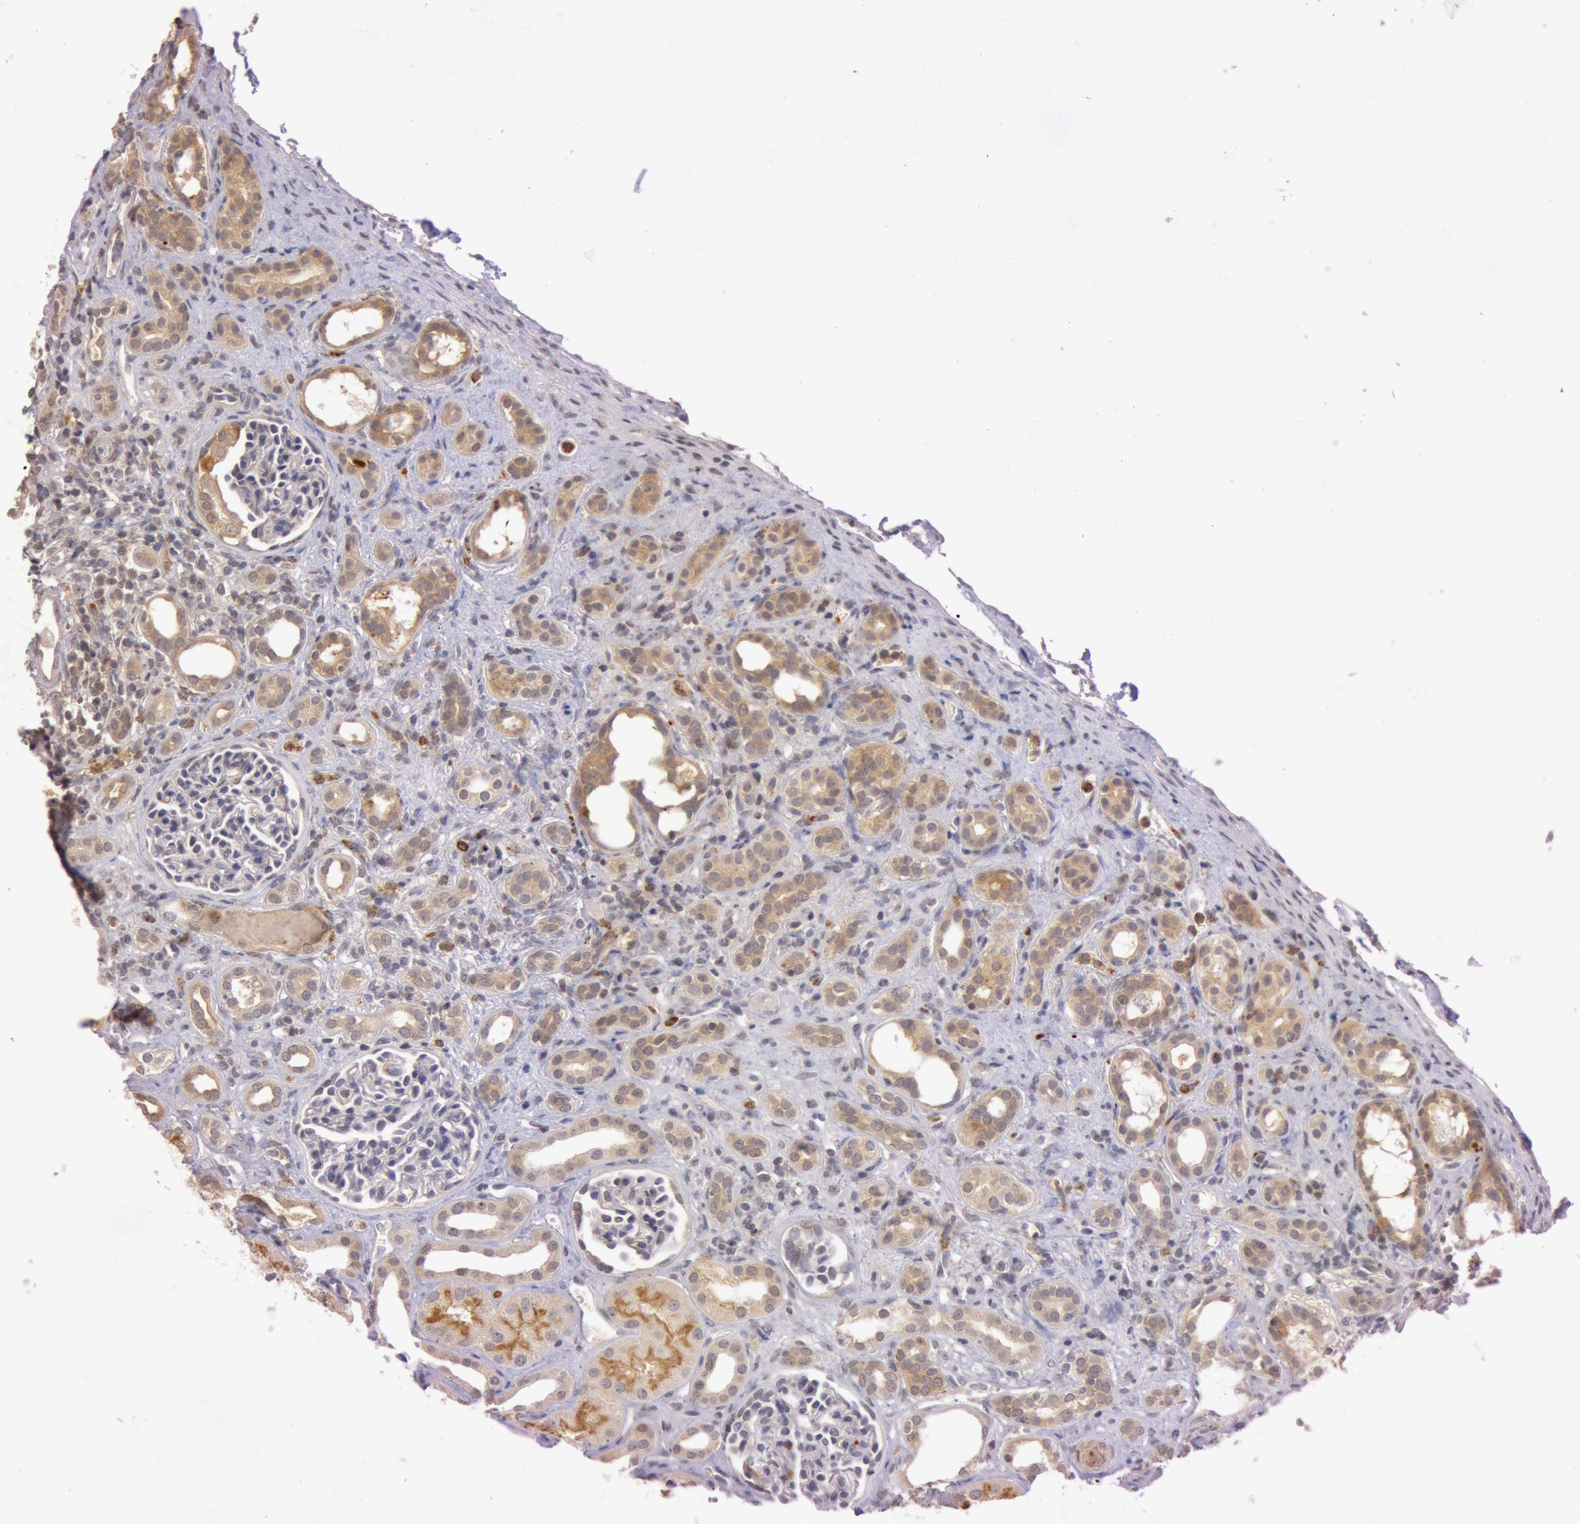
{"staining": {"intensity": "negative", "quantity": "none", "location": "none"}, "tissue": "kidney", "cell_type": "Cells in glomeruli", "image_type": "normal", "snomed": [{"axis": "morphology", "description": "Normal tissue, NOS"}, {"axis": "topography", "description": "Kidney"}], "caption": "This is an immunohistochemistry histopathology image of unremarkable kidney. There is no expression in cells in glomeruli.", "gene": "ATG2B", "patient": {"sex": "male", "age": 7}}